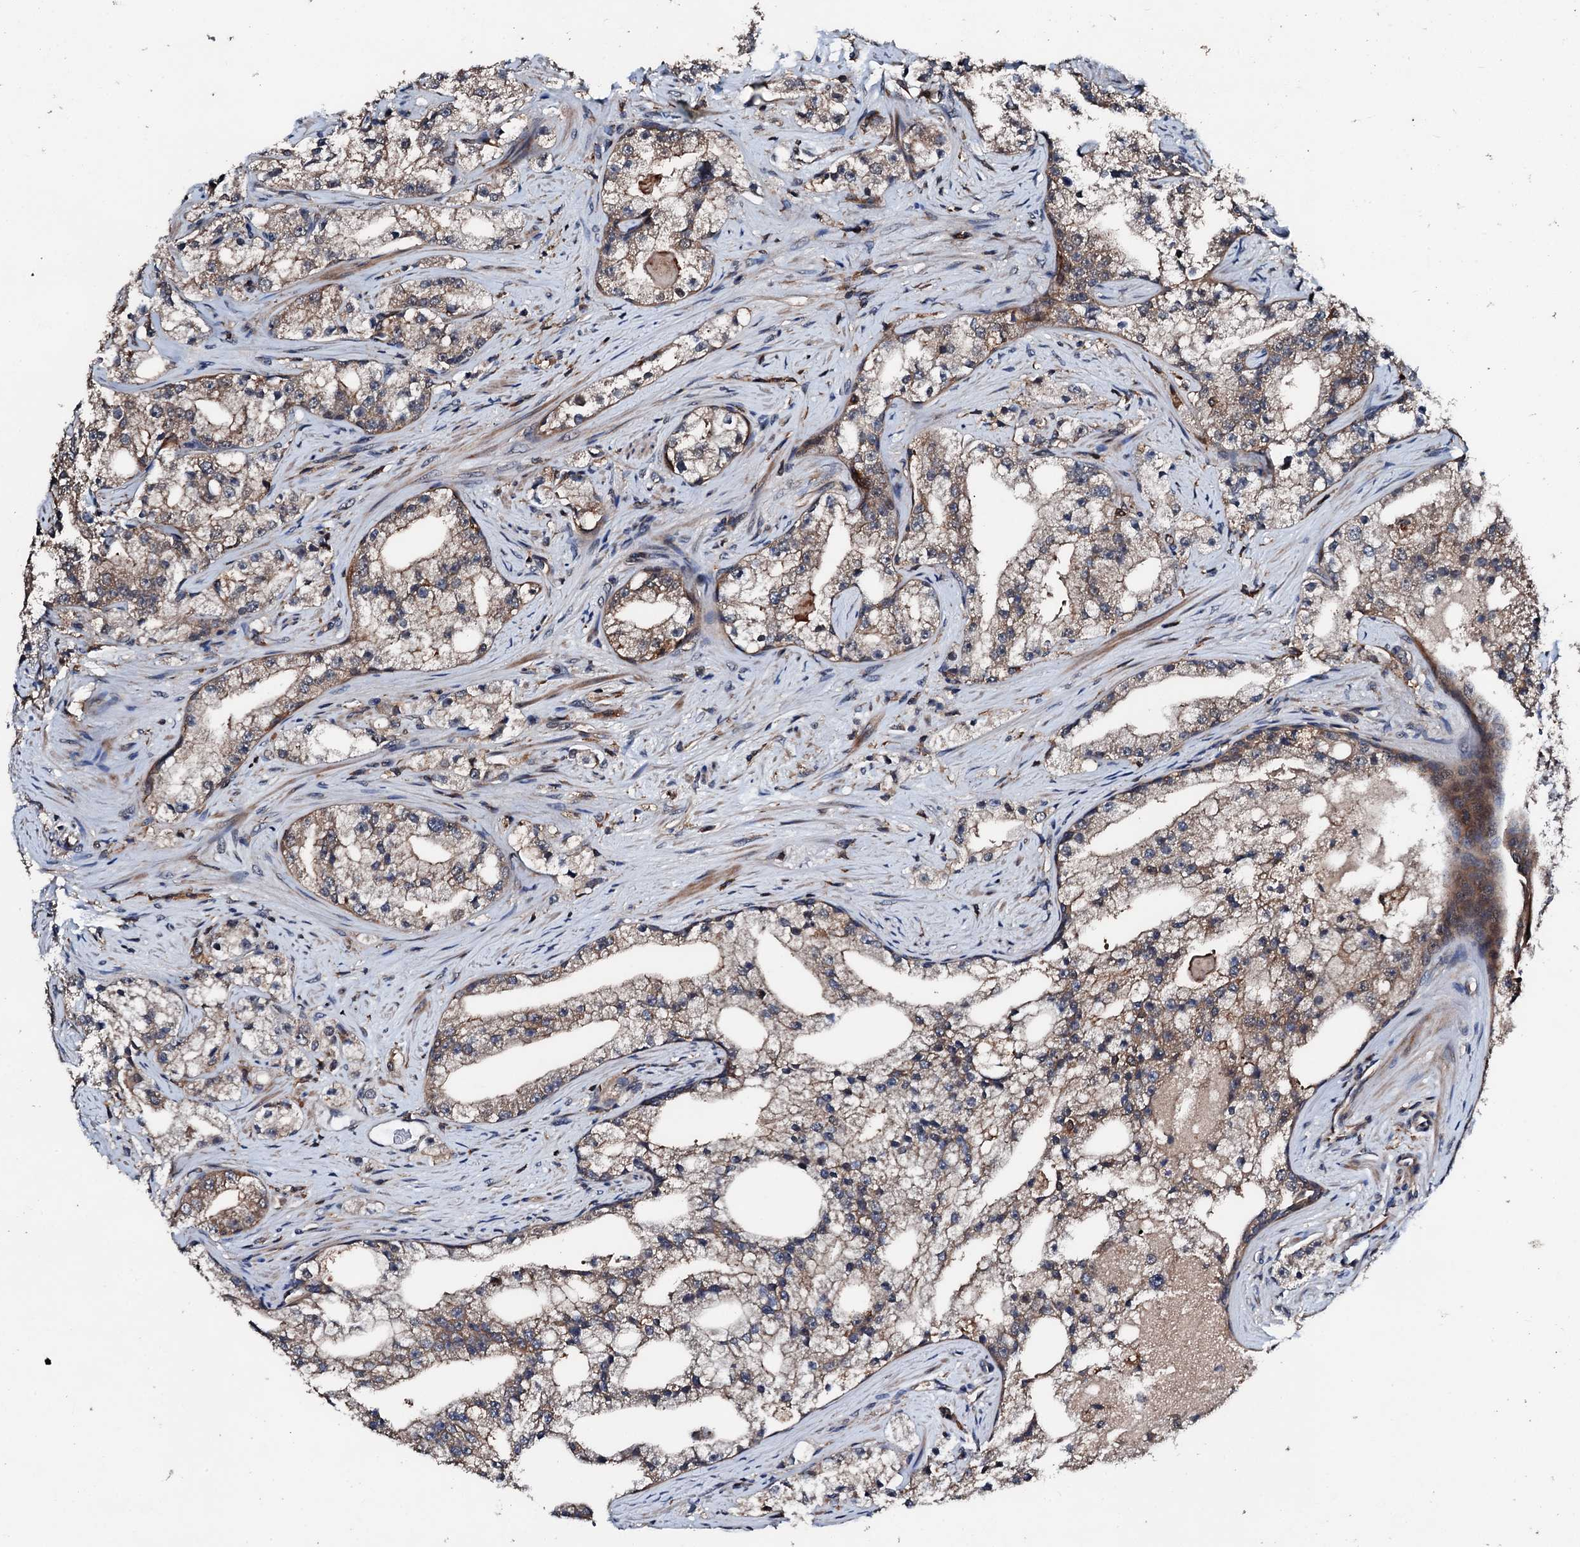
{"staining": {"intensity": "moderate", "quantity": ">75%", "location": "cytoplasmic/membranous"}, "tissue": "prostate cancer", "cell_type": "Tumor cells", "image_type": "cancer", "snomed": [{"axis": "morphology", "description": "Adenocarcinoma, High grade"}, {"axis": "topography", "description": "Prostate"}], "caption": "A histopathology image showing moderate cytoplasmic/membranous positivity in about >75% of tumor cells in prostate cancer, as visualized by brown immunohistochemical staining.", "gene": "FGD4", "patient": {"sex": "male", "age": 64}}